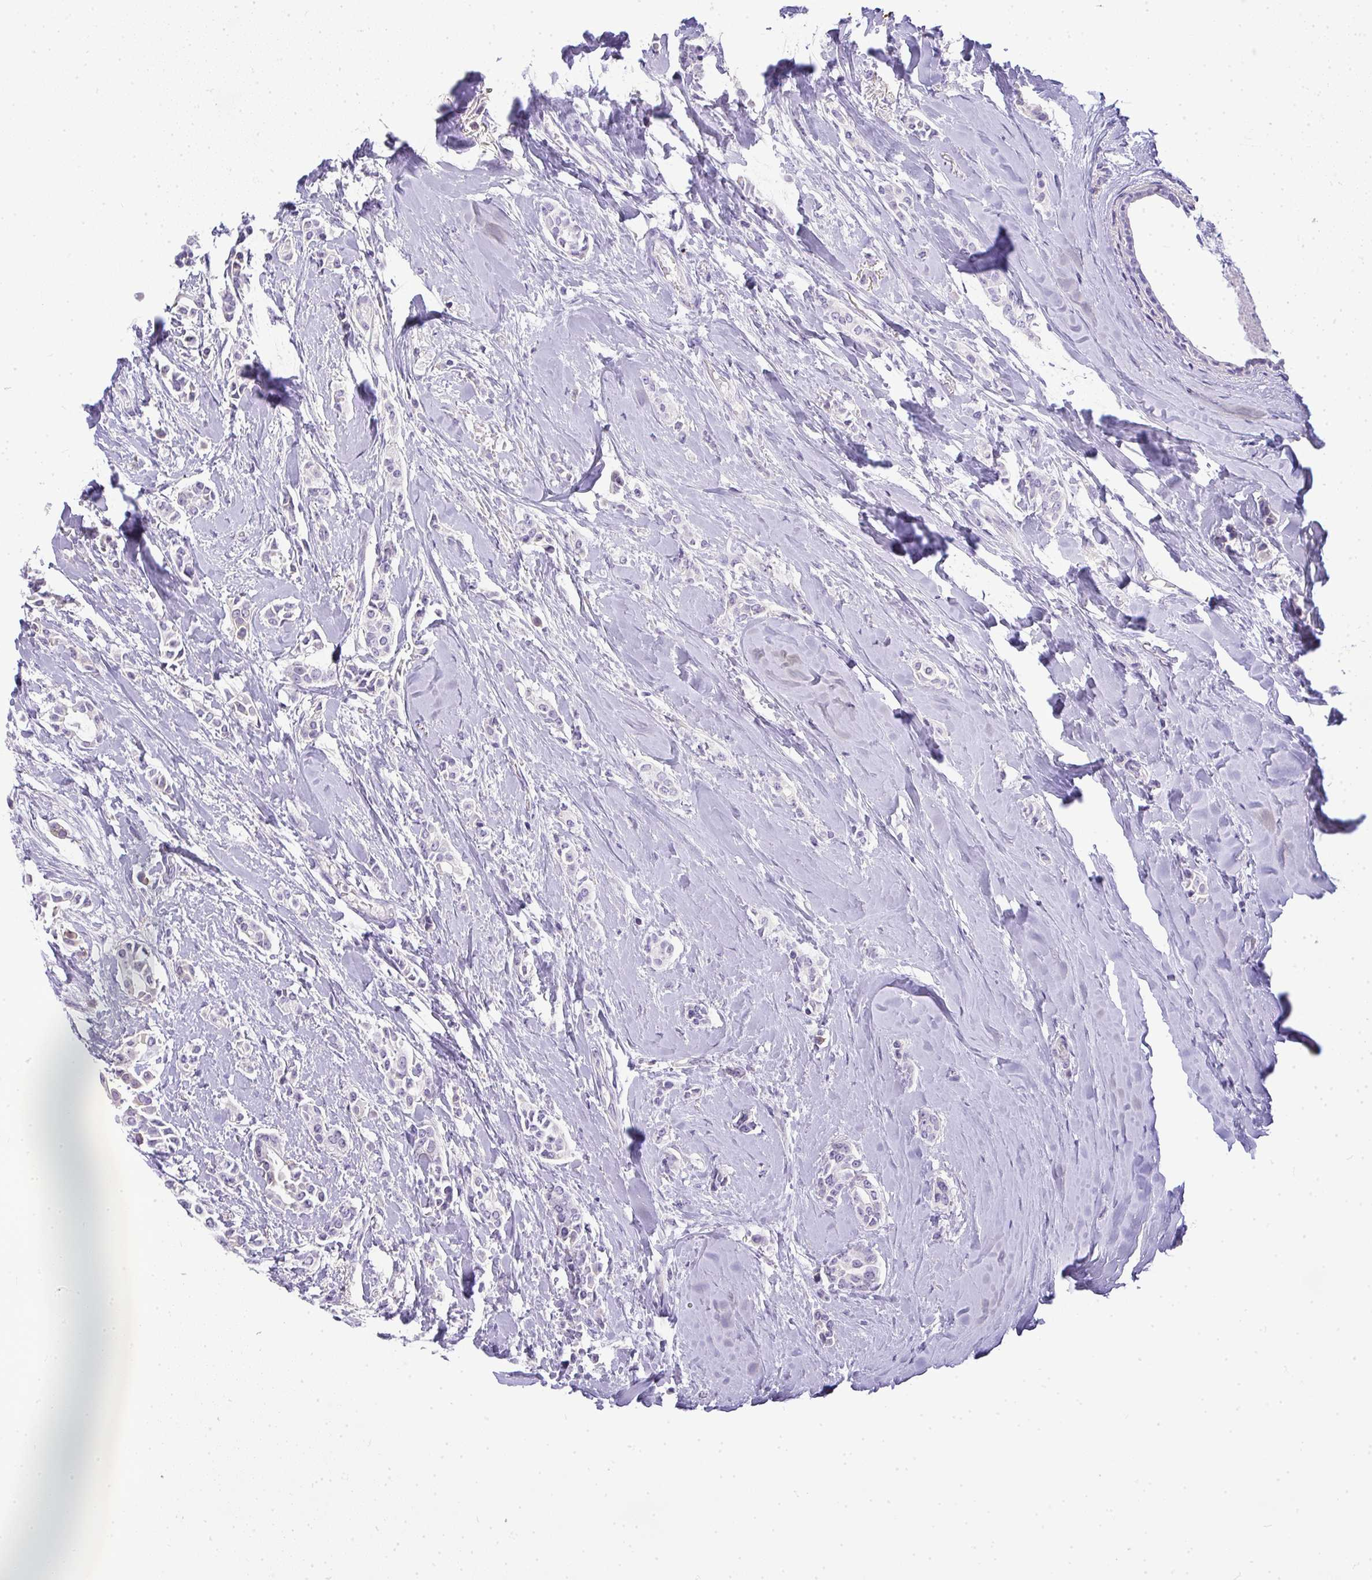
{"staining": {"intensity": "negative", "quantity": "none", "location": "none"}, "tissue": "breast cancer", "cell_type": "Tumor cells", "image_type": "cancer", "snomed": [{"axis": "morphology", "description": "Duct carcinoma"}, {"axis": "topography", "description": "Breast"}], "caption": "Immunohistochemistry of human breast invasive ductal carcinoma exhibits no positivity in tumor cells. Brightfield microscopy of immunohistochemistry (IHC) stained with DAB (brown) and hematoxylin (blue), captured at high magnification.", "gene": "LIPE", "patient": {"sex": "female", "age": 64}}